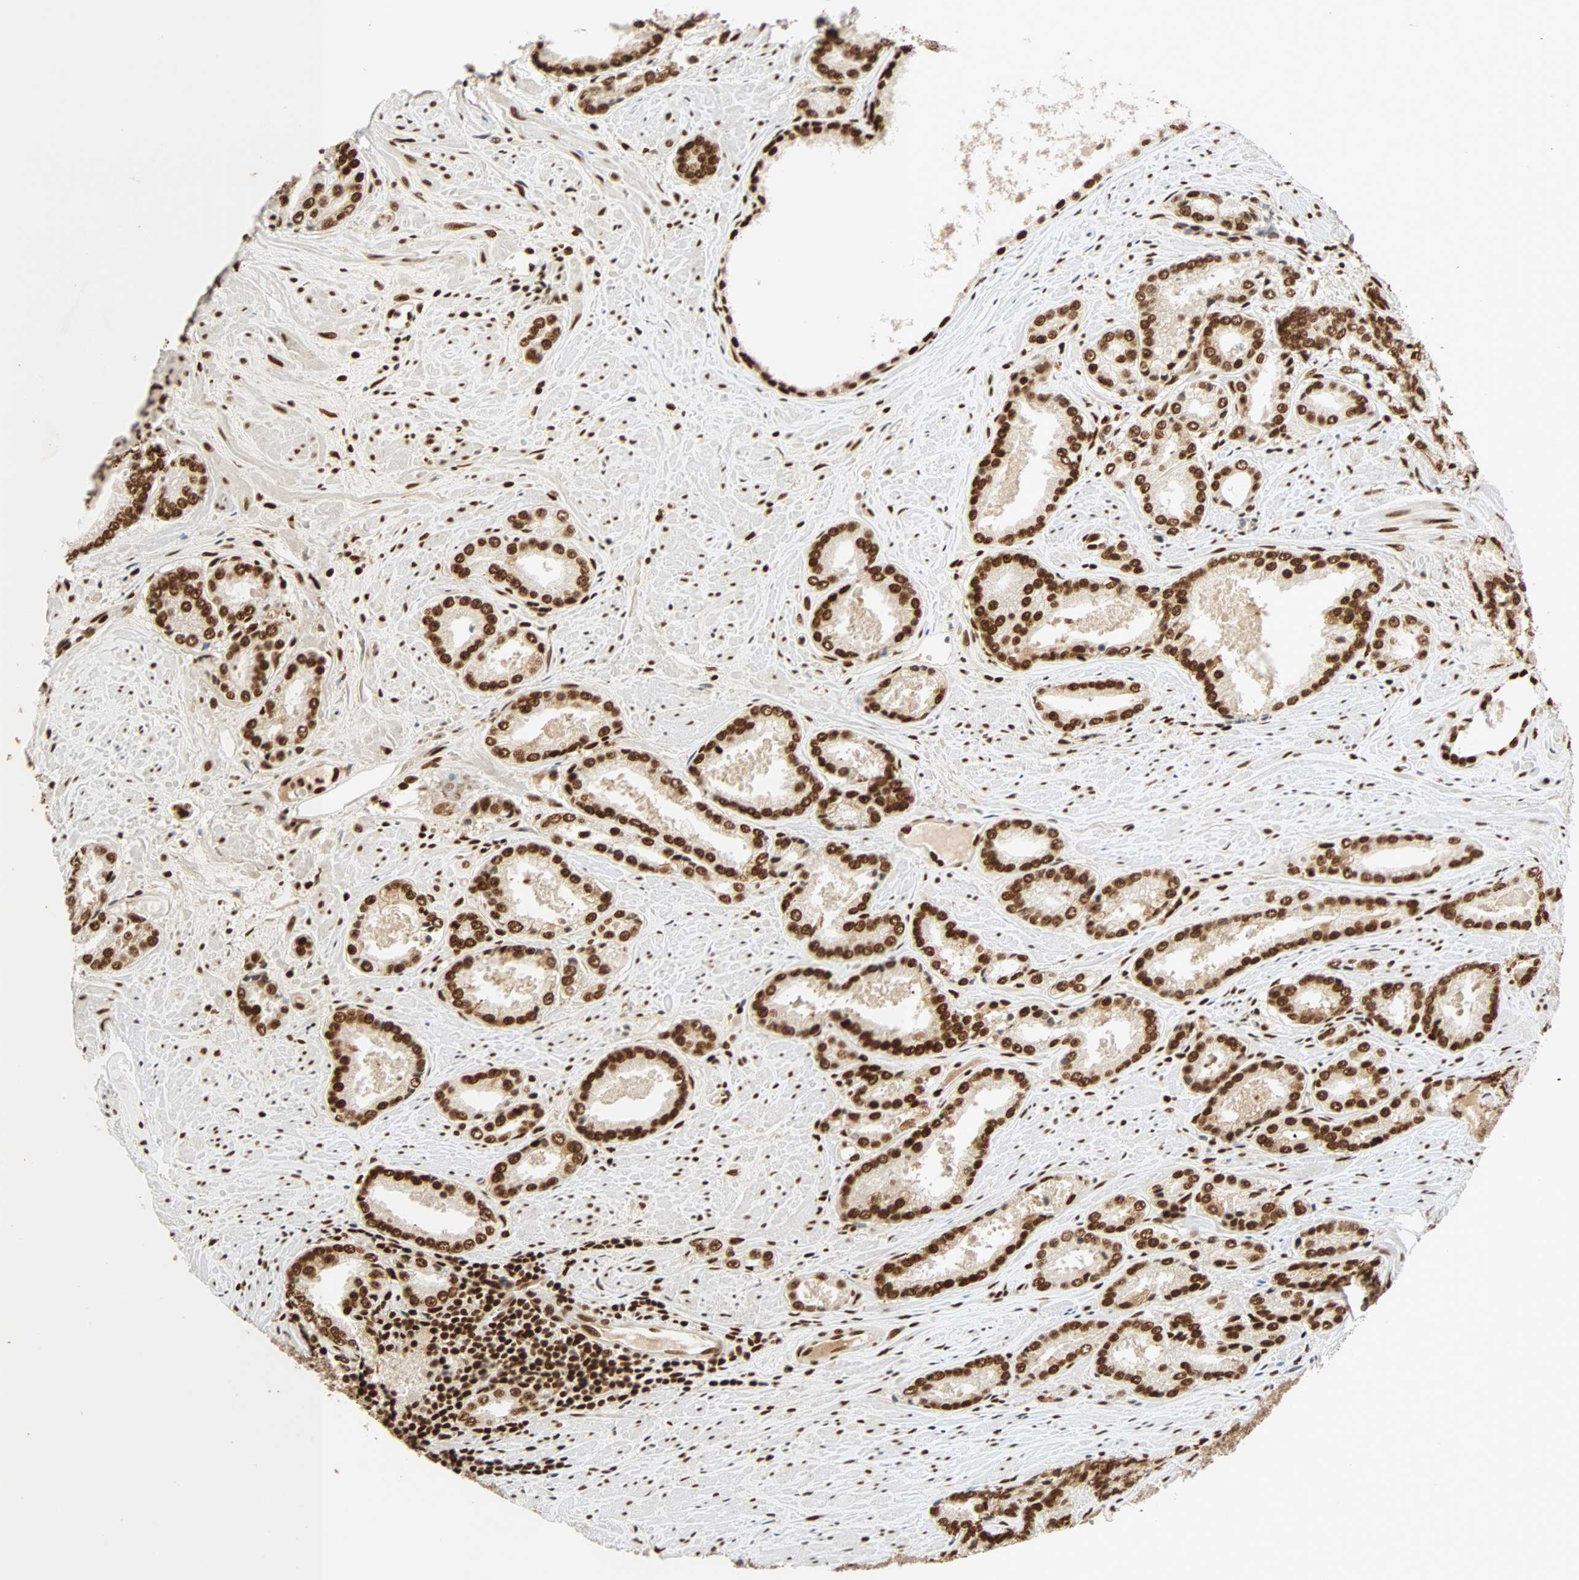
{"staining": {"intensity": "strong", "quantity": ">75%", "location": "nuclear"}, "tissue": "prostate cancer", "cell_type": "Tumor cells", "image_type": "cancer", "snomed": [{"axis": "morphology", "description": "Adenocarcinoma, Low grade"}, {"axis": "topography", "description": "Prostate"}], "caption": "Immunohistochemical staining of human prostate low-grade adenocarcinoma displays high levels of strong nuclear protein staining in approximately >75% of tumor cells.", "gene": "CDK12", "patient": {"sex": "male", "age": 64}}